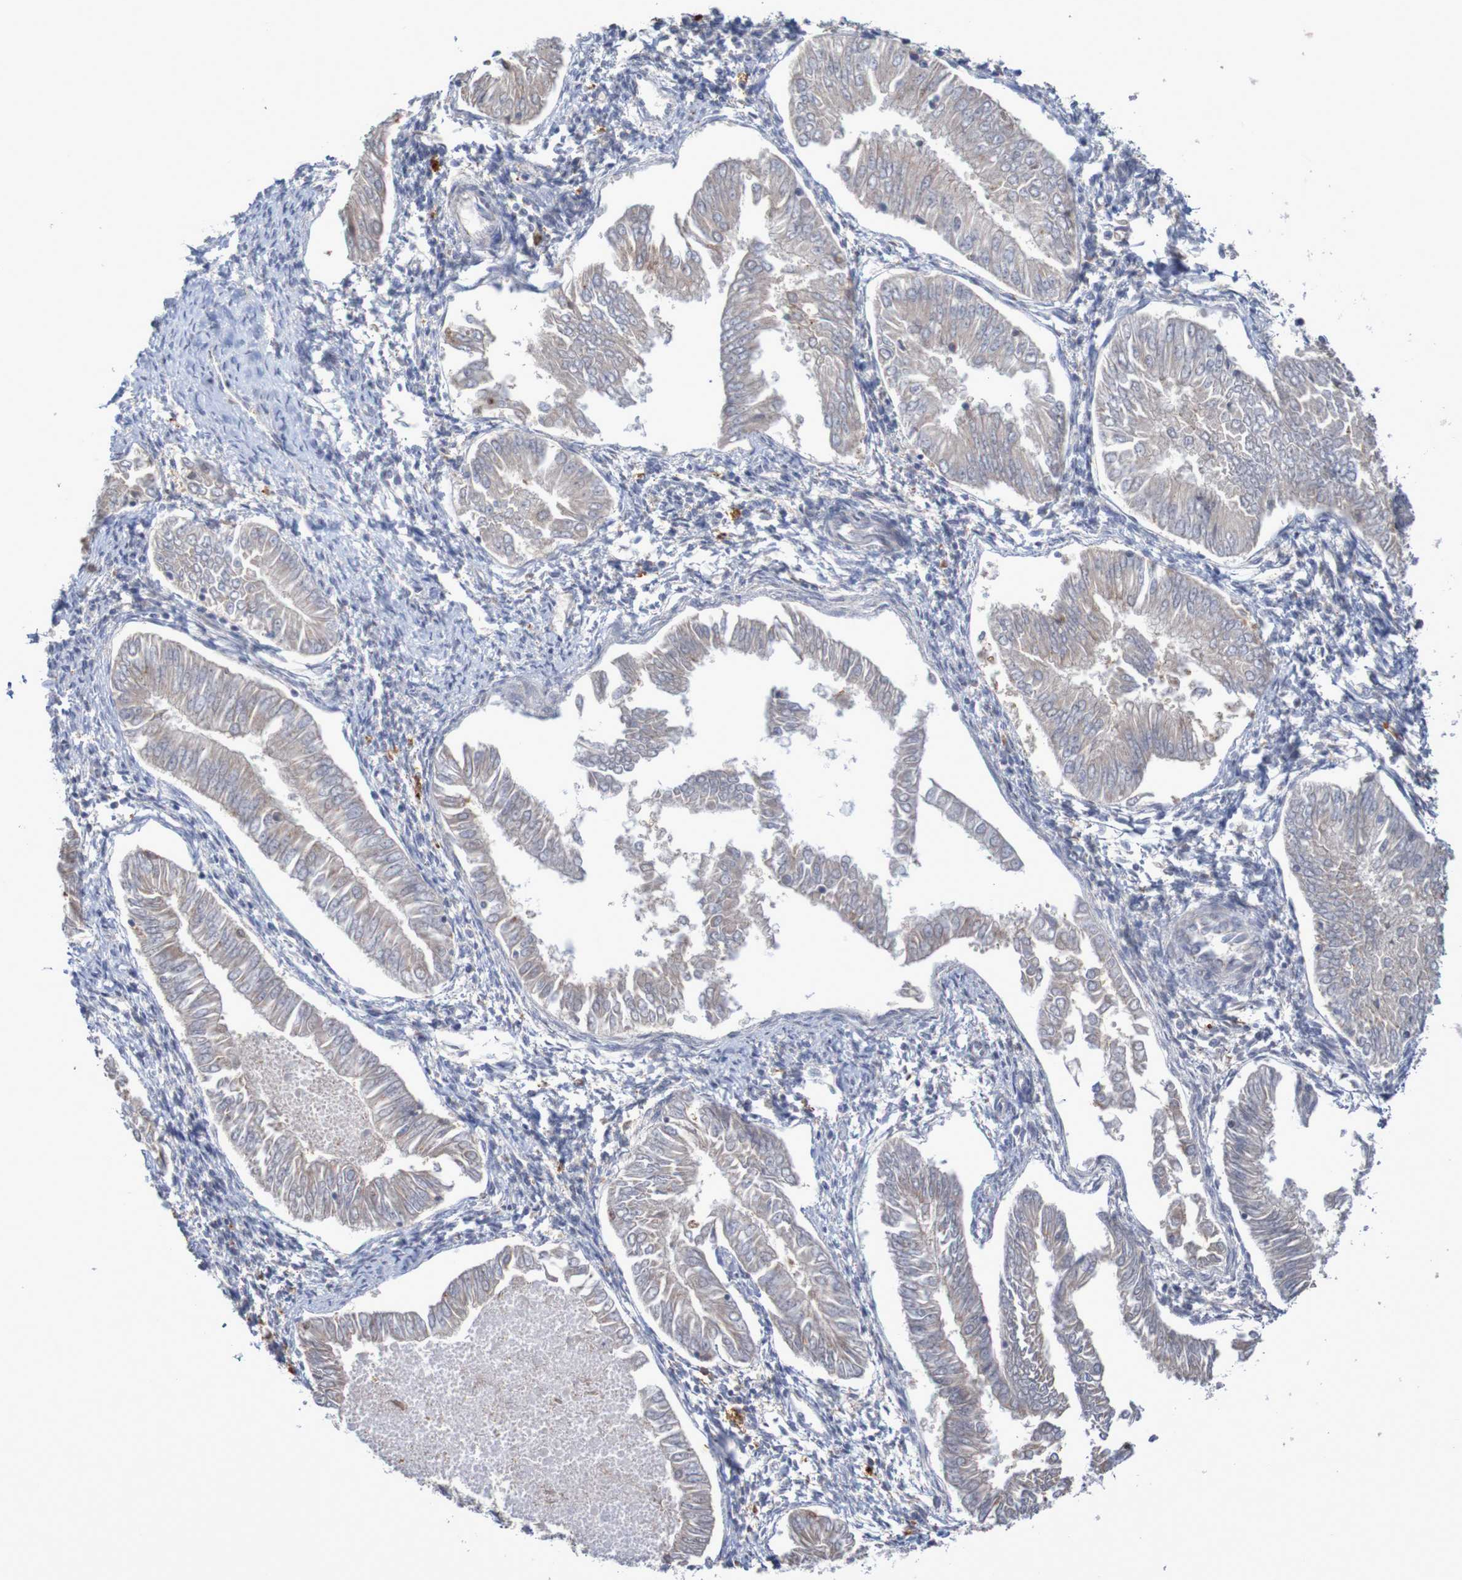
{"staining": {"intensity": "negative", "quantity": "none", "location": "none"}, "tissue": "endometrial cancer", "cell_type": "Tumor cells", "image_type": "cancer", "snomed": [{"axis": "morphology", "description": "Adenocarcinoma, NOS"}, {"axis": "topography", "description": "Endometrium"}], "caption": "Tumor cells show no significant protein positivity in adenocarcinoma (endometrial).", "gene": "FBP2", "patient": {"sex": "female", "age": 53}}